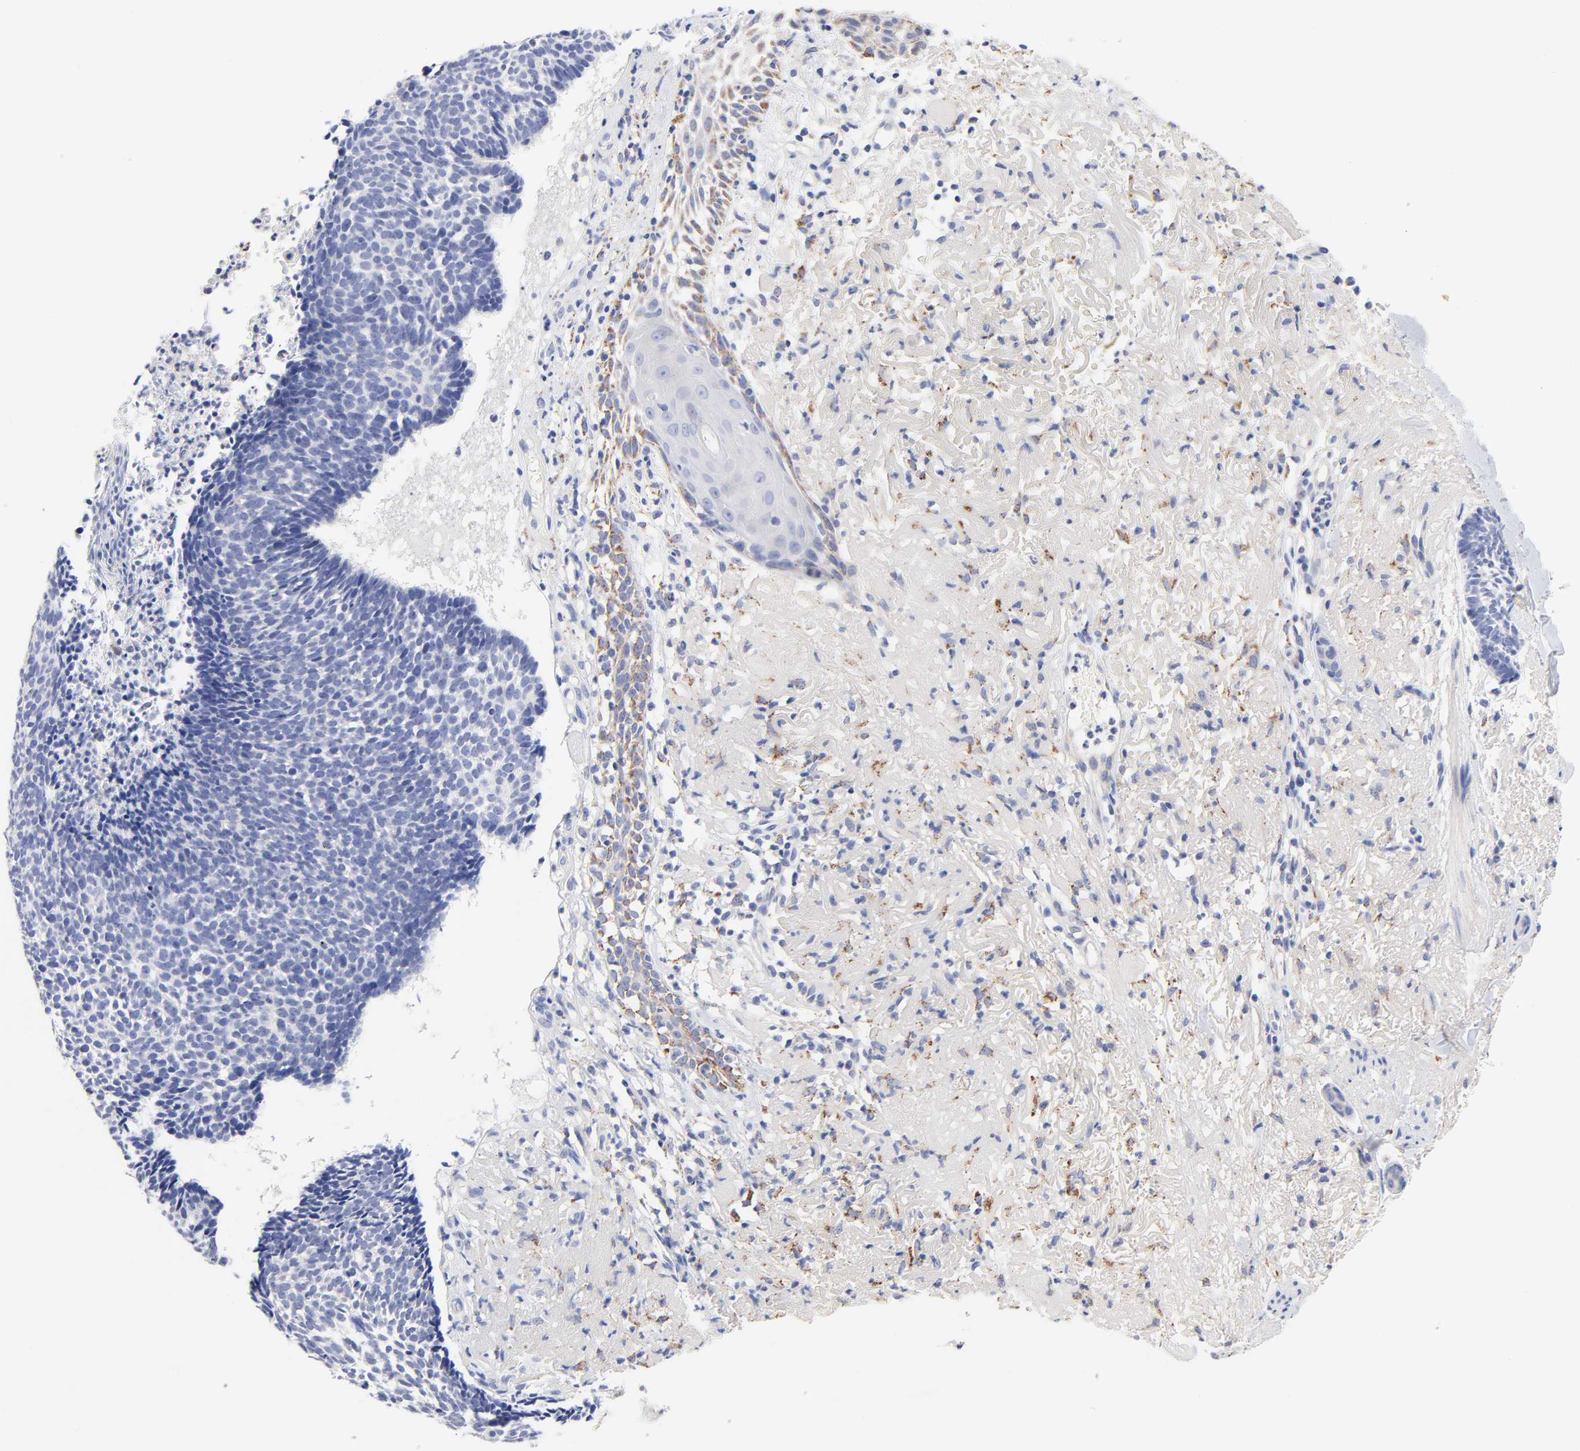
{"staining": {"intensity": "negative", "quantity": "none", "location": "none"}, "tissue": "skin cancer", "cell_type": "Tumor cells", "image_type": "cancer", "snomed": [{"axis": "morphology", "description": "Basal cell carcinoma"}, {"axis": "topography", "description": "Skin"}], "caption": "This is an immunohistochemistry (IHC) photomicrograph of human basal cell carcinoma (skin). There is no staining in tumor cells.", "gene": "FBXO10", "patient": {"sex": "female", "age": 87}}